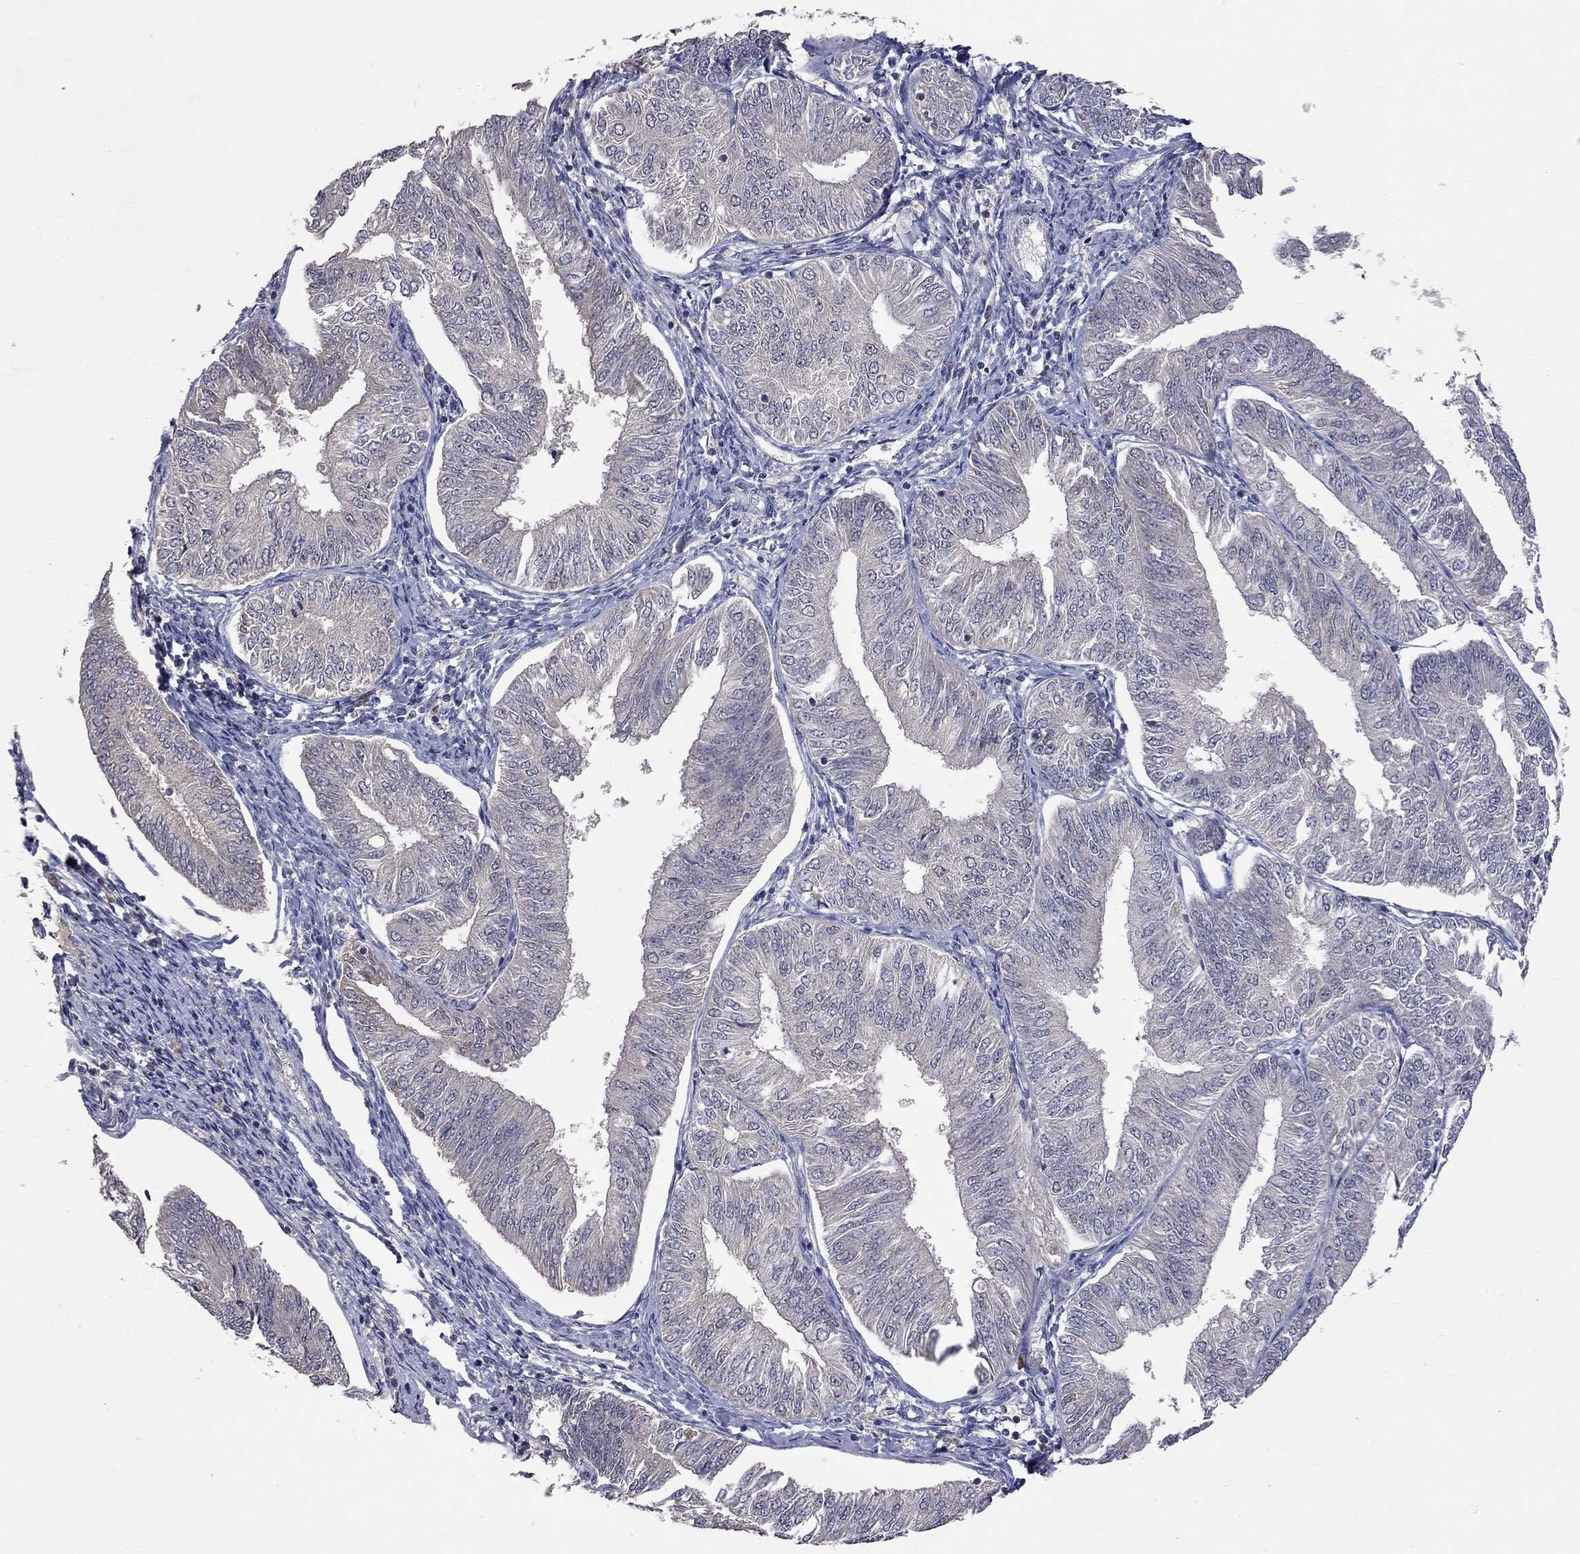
{"staining": {"intensity": "negative", "quantity": "none", "location": "none"}, "tissue": "endometrial cancer", "cell_type": "Tumor cells", "image_type": "cancer", "snomed": [{"axis": "morphology", "description": "Adenocarcinoma, NOS"}, {"axis": "topography", "description": "Endometrium"}], "caption": "This is a histopathology image of IHC staining of endometrial cancer (adenocarcinoma), which shows no expression in tumor cells.", "gene": "HTR6", "patient": {"sex": "female", "age": 58}}